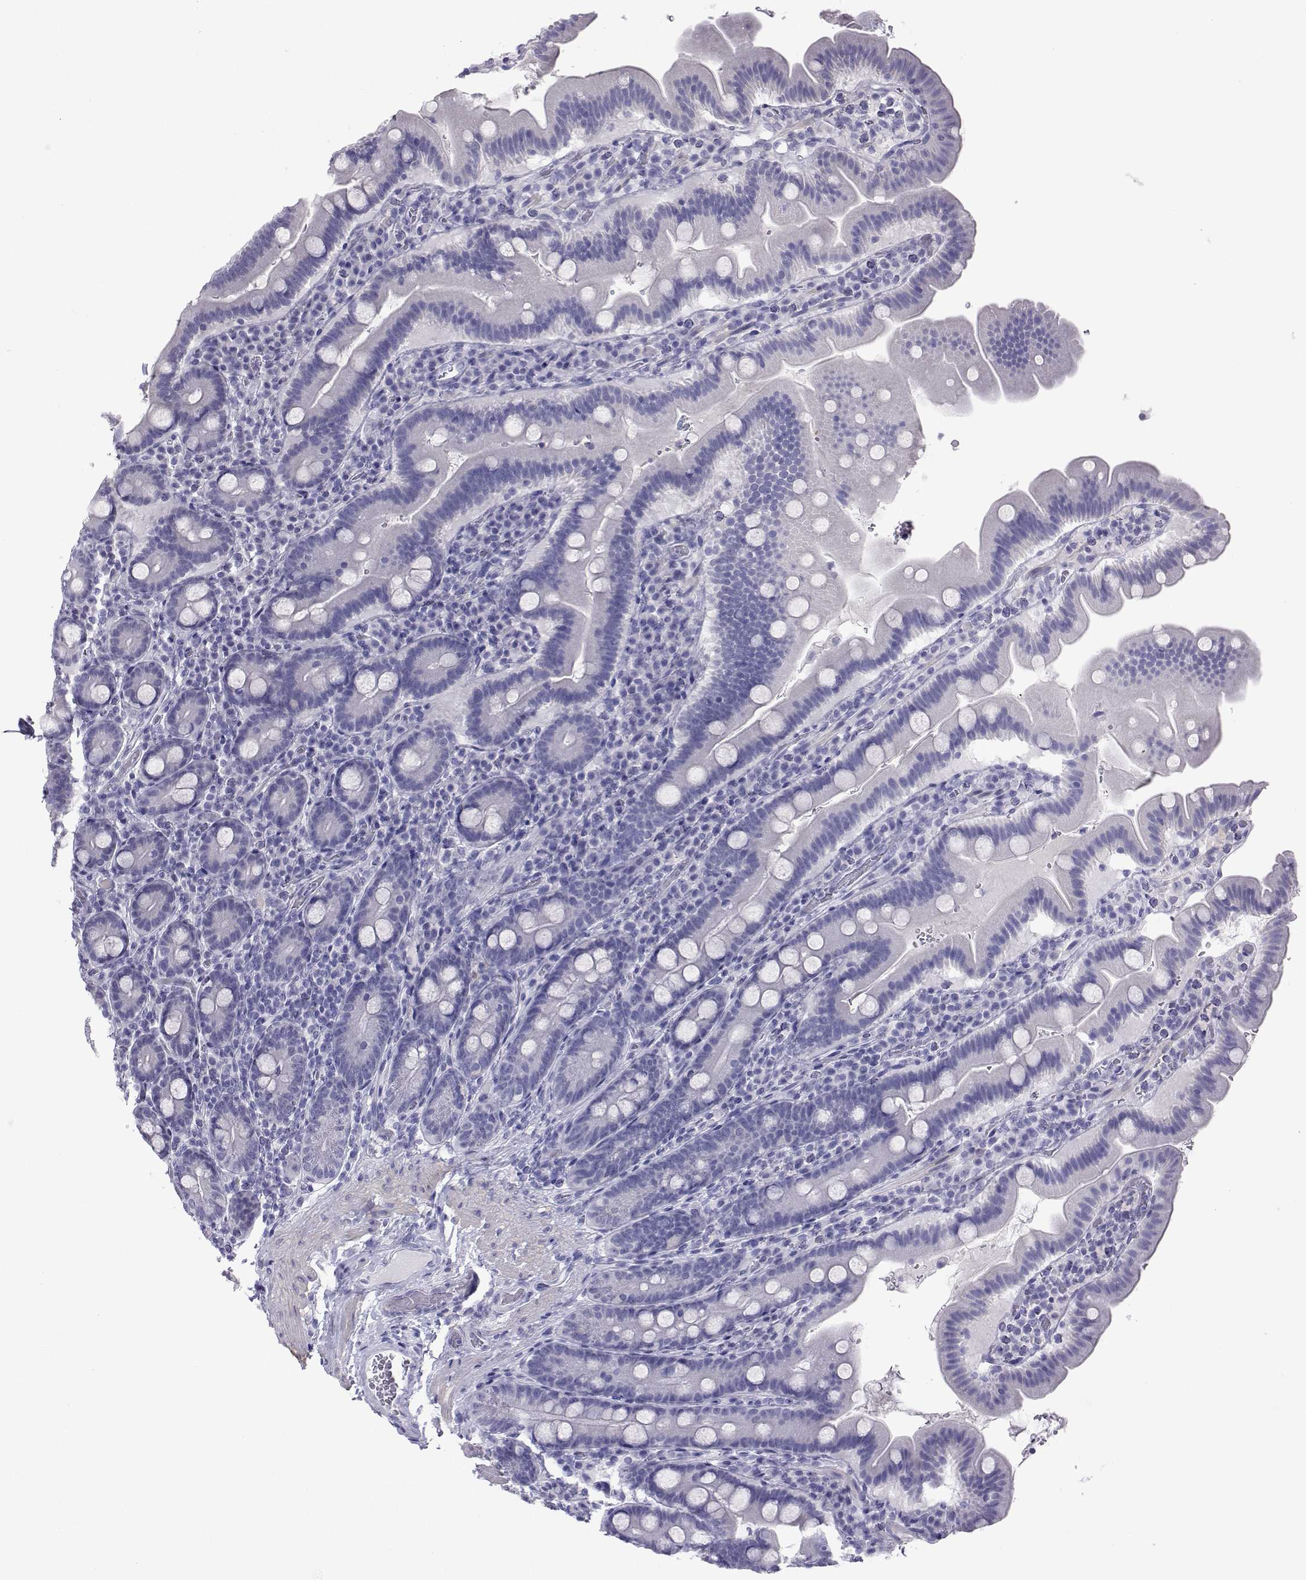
{"staining": {"intensity": "negative", "quantity": "none", "location": "none"}, "tissue": "small intestine", "cell_type": "Glandular cells", "image_type": "normal", "snomed": [{"axis": "morphology", "description": "Normal tissue, NOS"}, {"axis": "topography", "description": "Small intestine"}], "caption": "Glandular cells are negative for protein expression in benign human small intestine. The staining is performed using DAB (3,3'-diaminobenzidine) brown chromogen with nuclei counter-stained in using hematoxylin.", "gene": "PLIN4", "patient": {"sex": "male", "age": 26}}